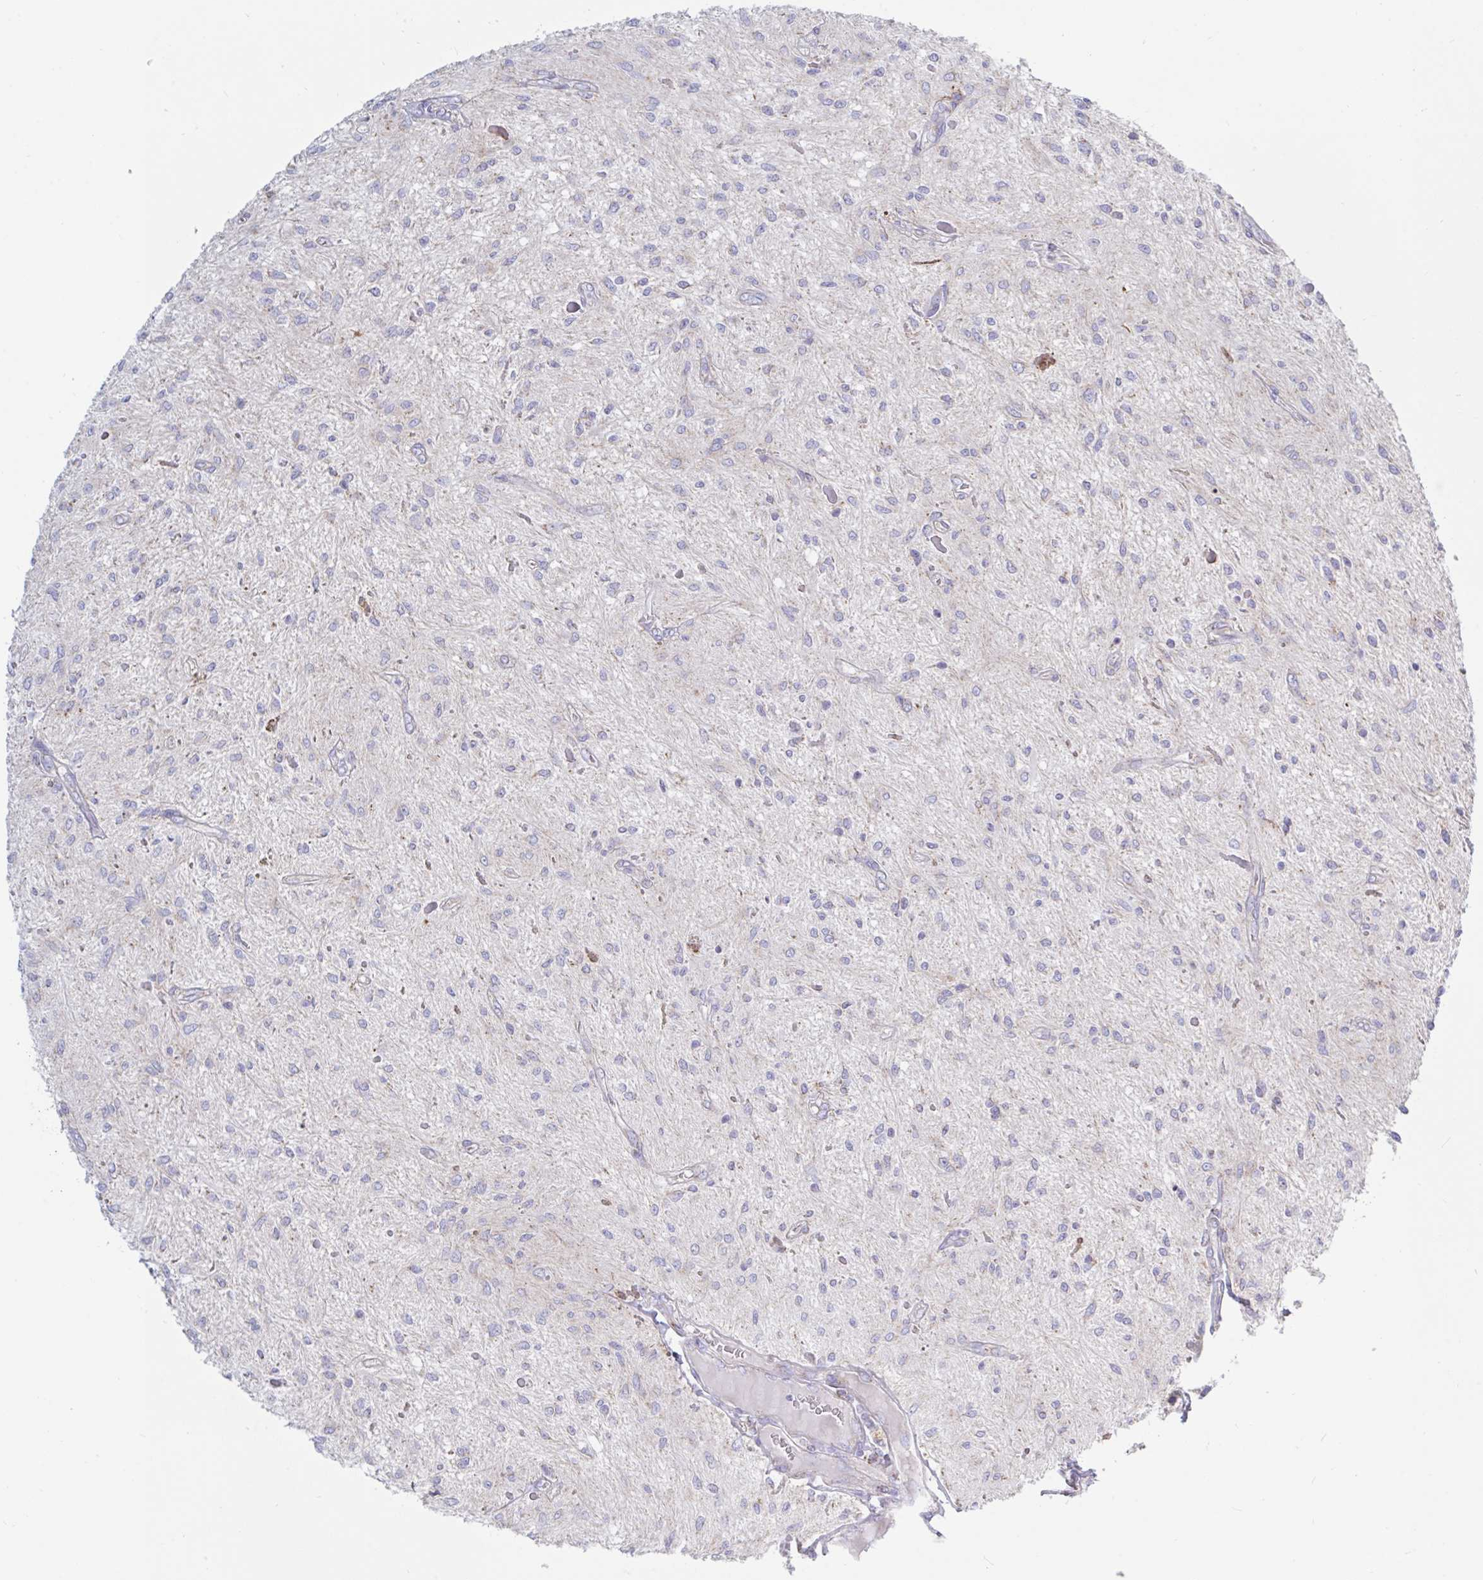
{"staining": {"intensity": "negative", "quantity": "none", "location": "none"}, "tissue": "glioma", "cell_type": "Tumor cells", "image_type": "cancer", "snomed": [{"axis": "morphology", "description": "Glioma, malignant, Low grade"}, {"axis": "topography", "description": "Cerebellum"}], "caption": "Tumor cells are negative for brown protein staining in glioma.", "gene": "HSPE1", "patient": {"sex": "female", "age": 14}}